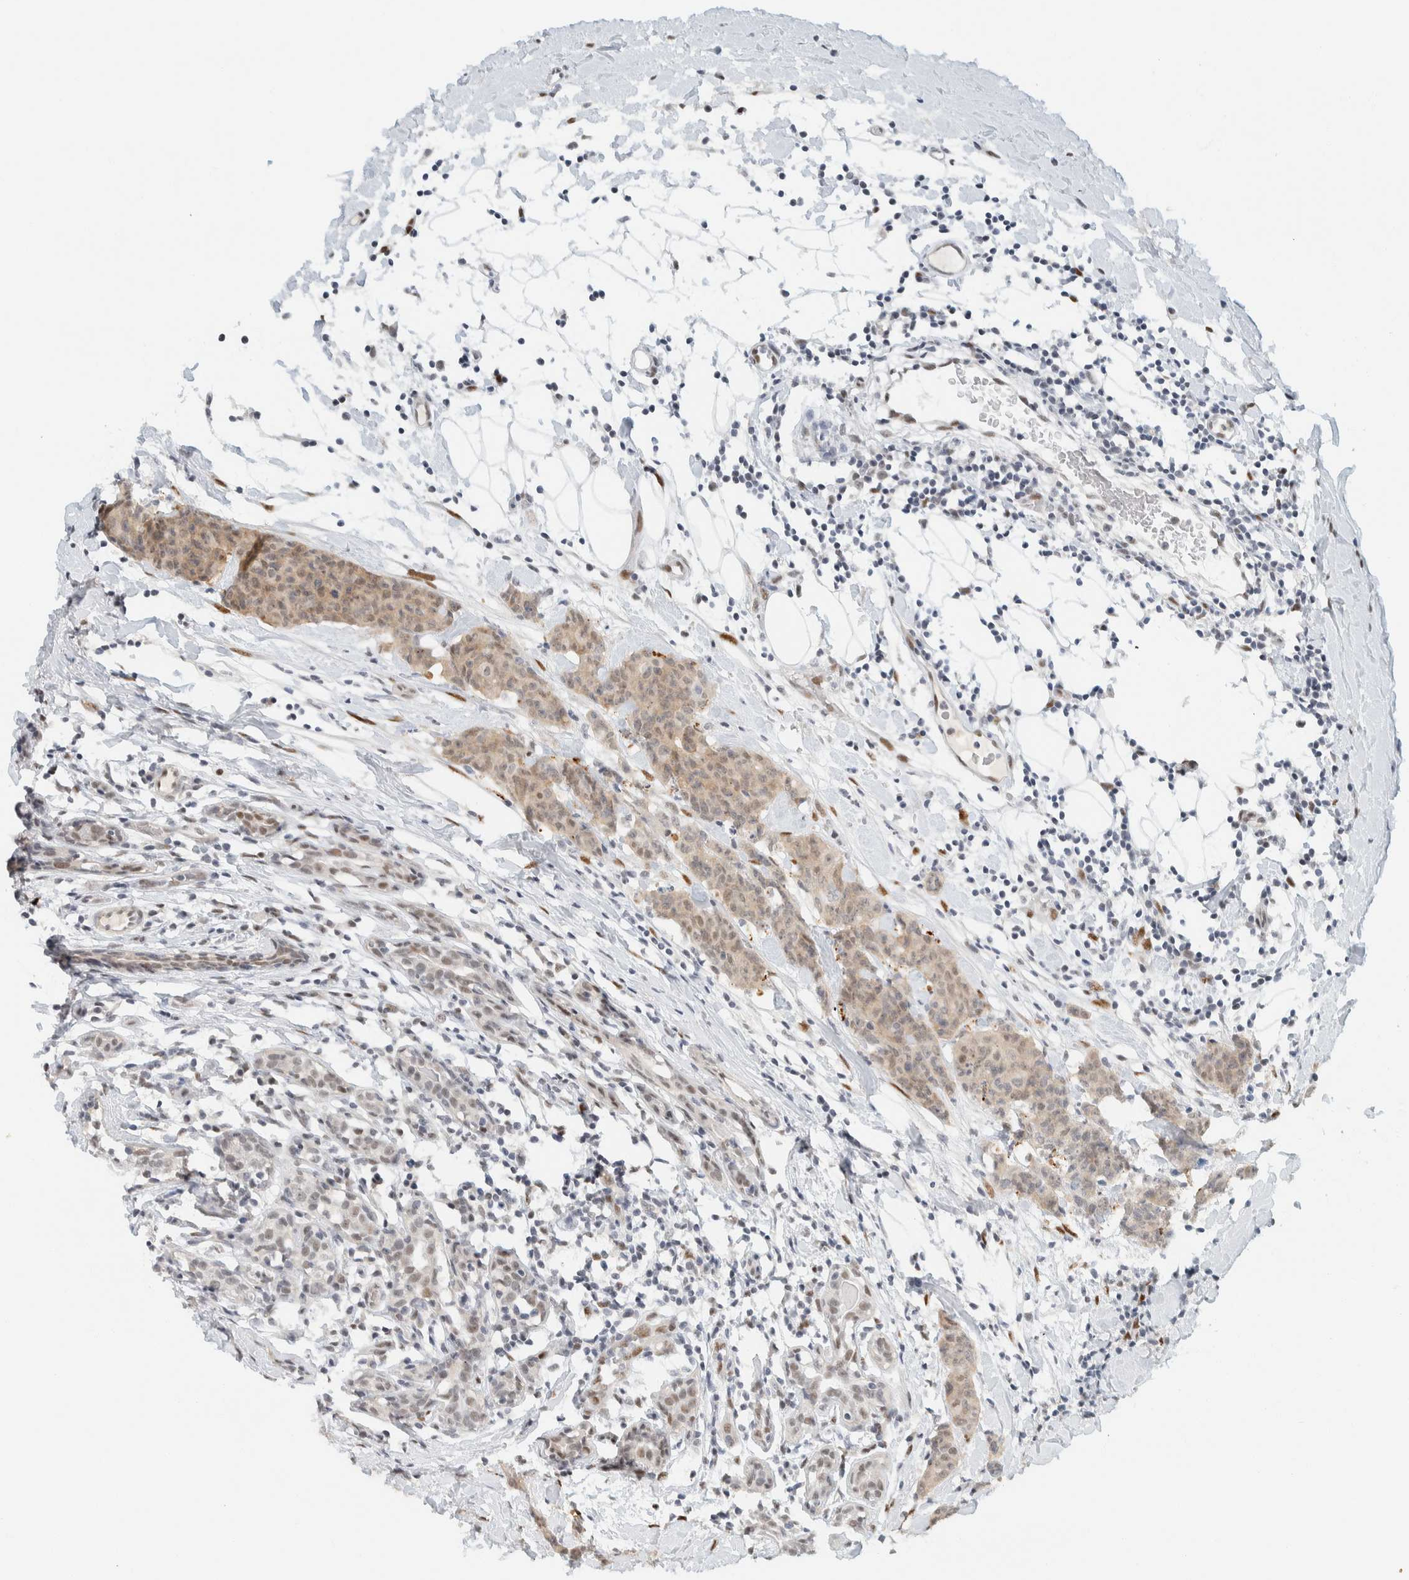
{"staining": {"intensity": "weak", "quantity": "25%-75%", "location": "cytoplasmic/membranous,nuclear"}, "tissue": "breast cancer", "cell_type": "Tumor cells", "image_type": "cancer", "snomed": [{"axis": "morphology", "description": "Normal tissue, NOS"}, {"axis": "morphology", "description": "Duct carcinoma"}, {"axis": "topography", "description": "Breast"}], "caption": "Immunohistochemistry (DAB) staining of breast cancer exhibits weak cytoplasmic/membranous and nuclear protein expression in approximately 25%-75% of tumor cells. (Brightfield microscopy of DAB IHC at high magnification).", "gene": "ZNF683", "patient": {"sex": "female", "age": 40}}